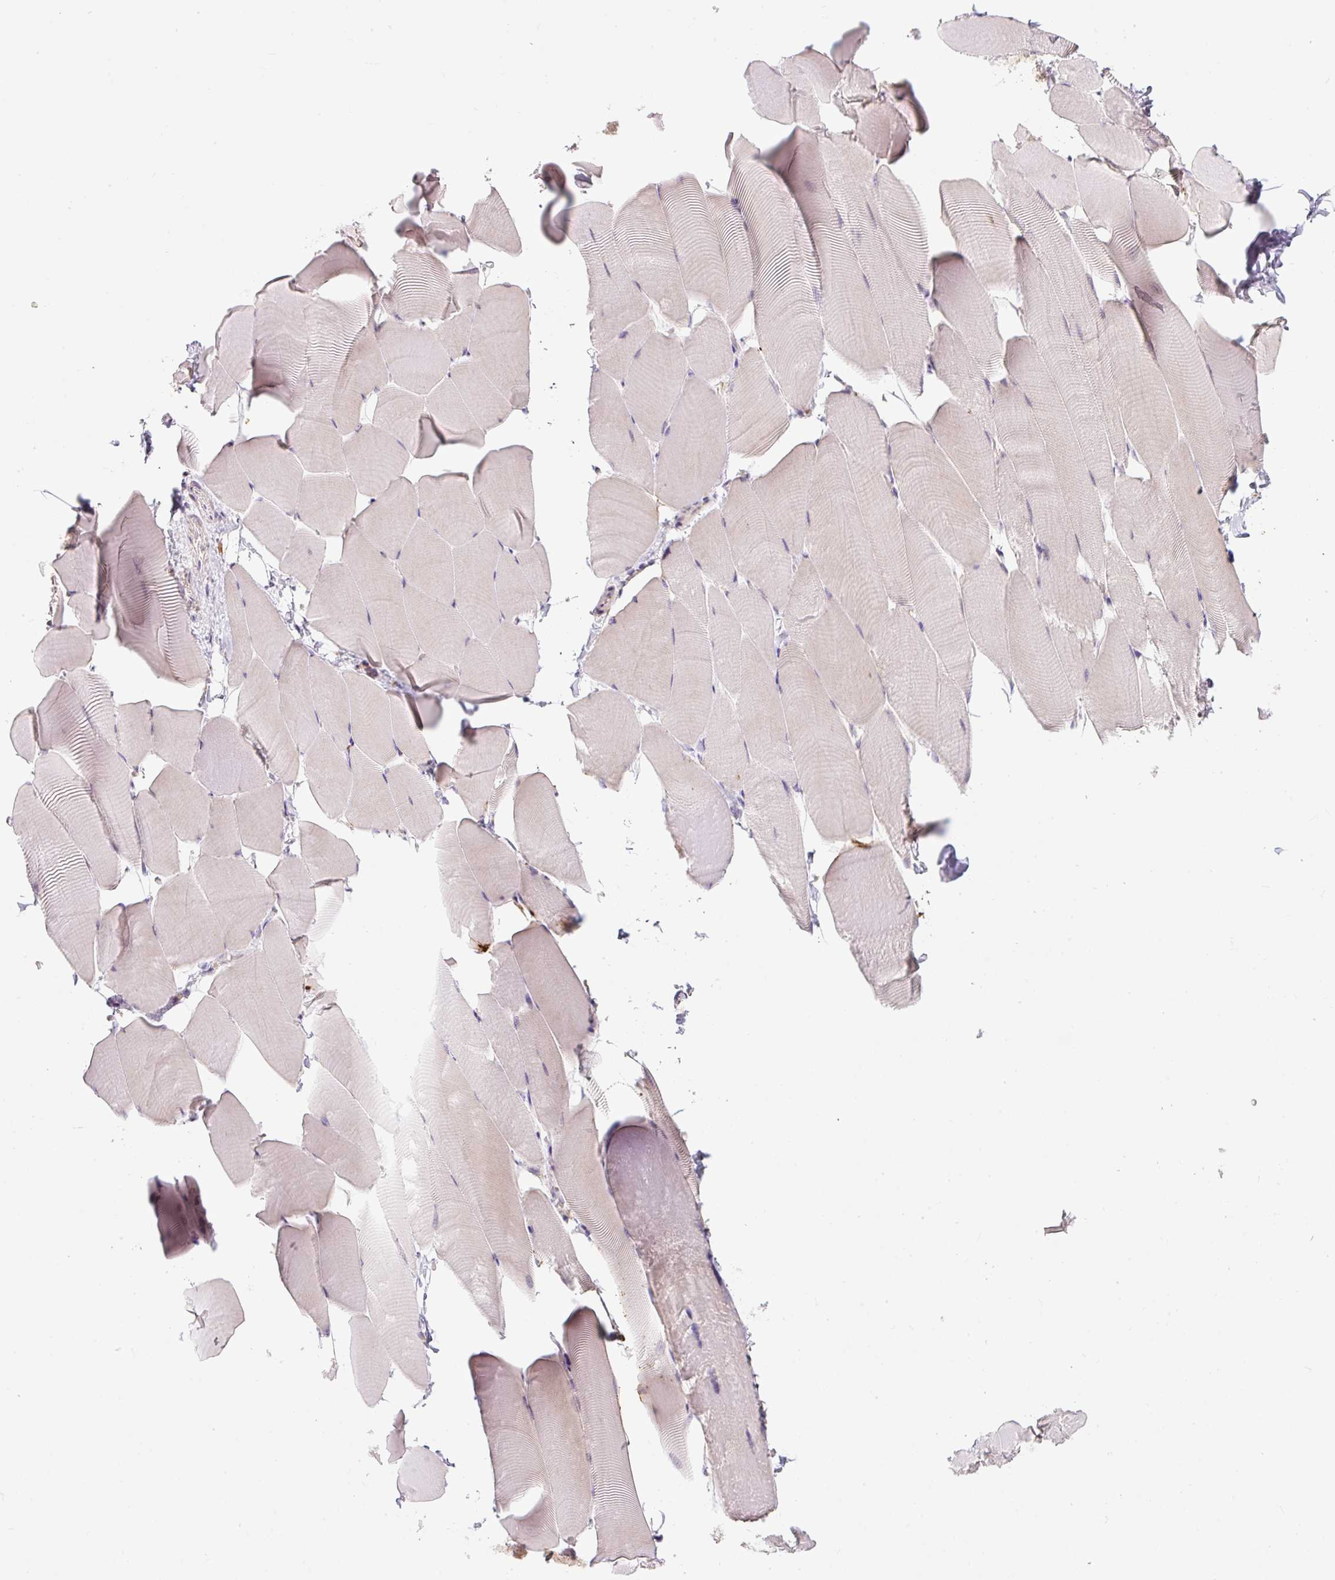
{"staining": {"intensity": "weak", "quantity": "25%-75%", "location": "cytoplasmic/membranous"}, "tissue": "skeletal muscle", "cell_type": "Myocytes", "image_type": "normal", "snomed": [{"axis": "morphology", "description": "Normal tissue, NOS"}, {"axis": "topography", "description": "Skeletal muscle"}], "caption": "Immunohistochemistry micrograph of unremarkable human skeletal muscle stained for a protein (brown), which shows low levels of weak cytoplasmic/membranous expression in about 25%-75% of myocytes.", "gene": "MLX", "patient": {"sex": "male", "age": 25}}